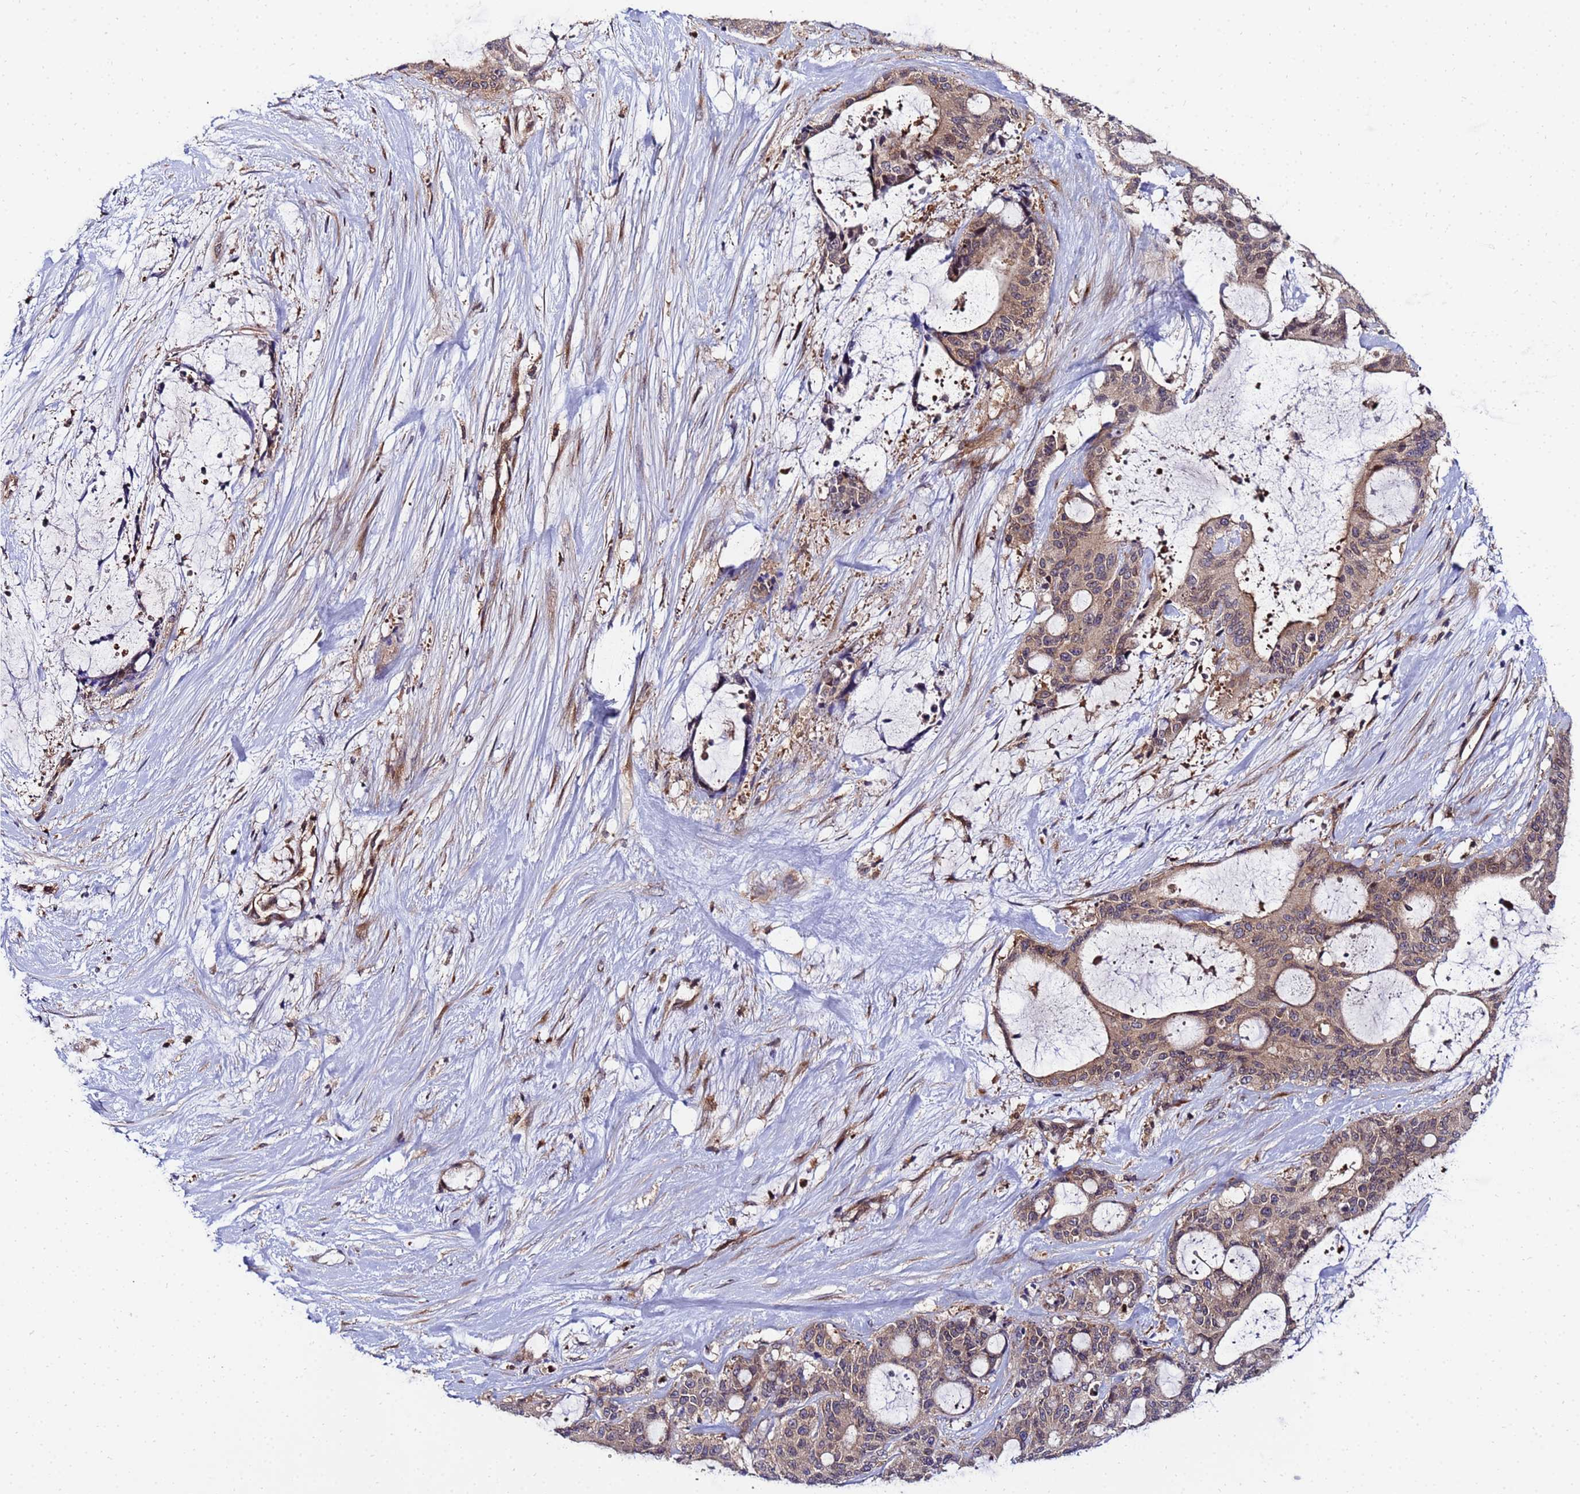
{"staining": {"intensity": "weak", "quantity": "25%-75%", "location": "cytoplasmic/membranous"}, "tissue": "liver cancer", "cell_type": "Tumor cells", "image_type": "cancer", "snomed": [{"axis": "morphology", "description": "Normal tissue, NOS"}, {"axis": "morphology", "description": "Cholangiocarcinoma"}, {"axis": "topography", "description": "Liver"}, {"axis": "topography", "description": "Peripheral nerve tissue"}], "caption": "Cholangiocarcinoma (liver) stained with a protein marker reveals weak staining in tumor cells.", "gene": "UNC93B1", "patient": {"sex": "female", "age": 73}}